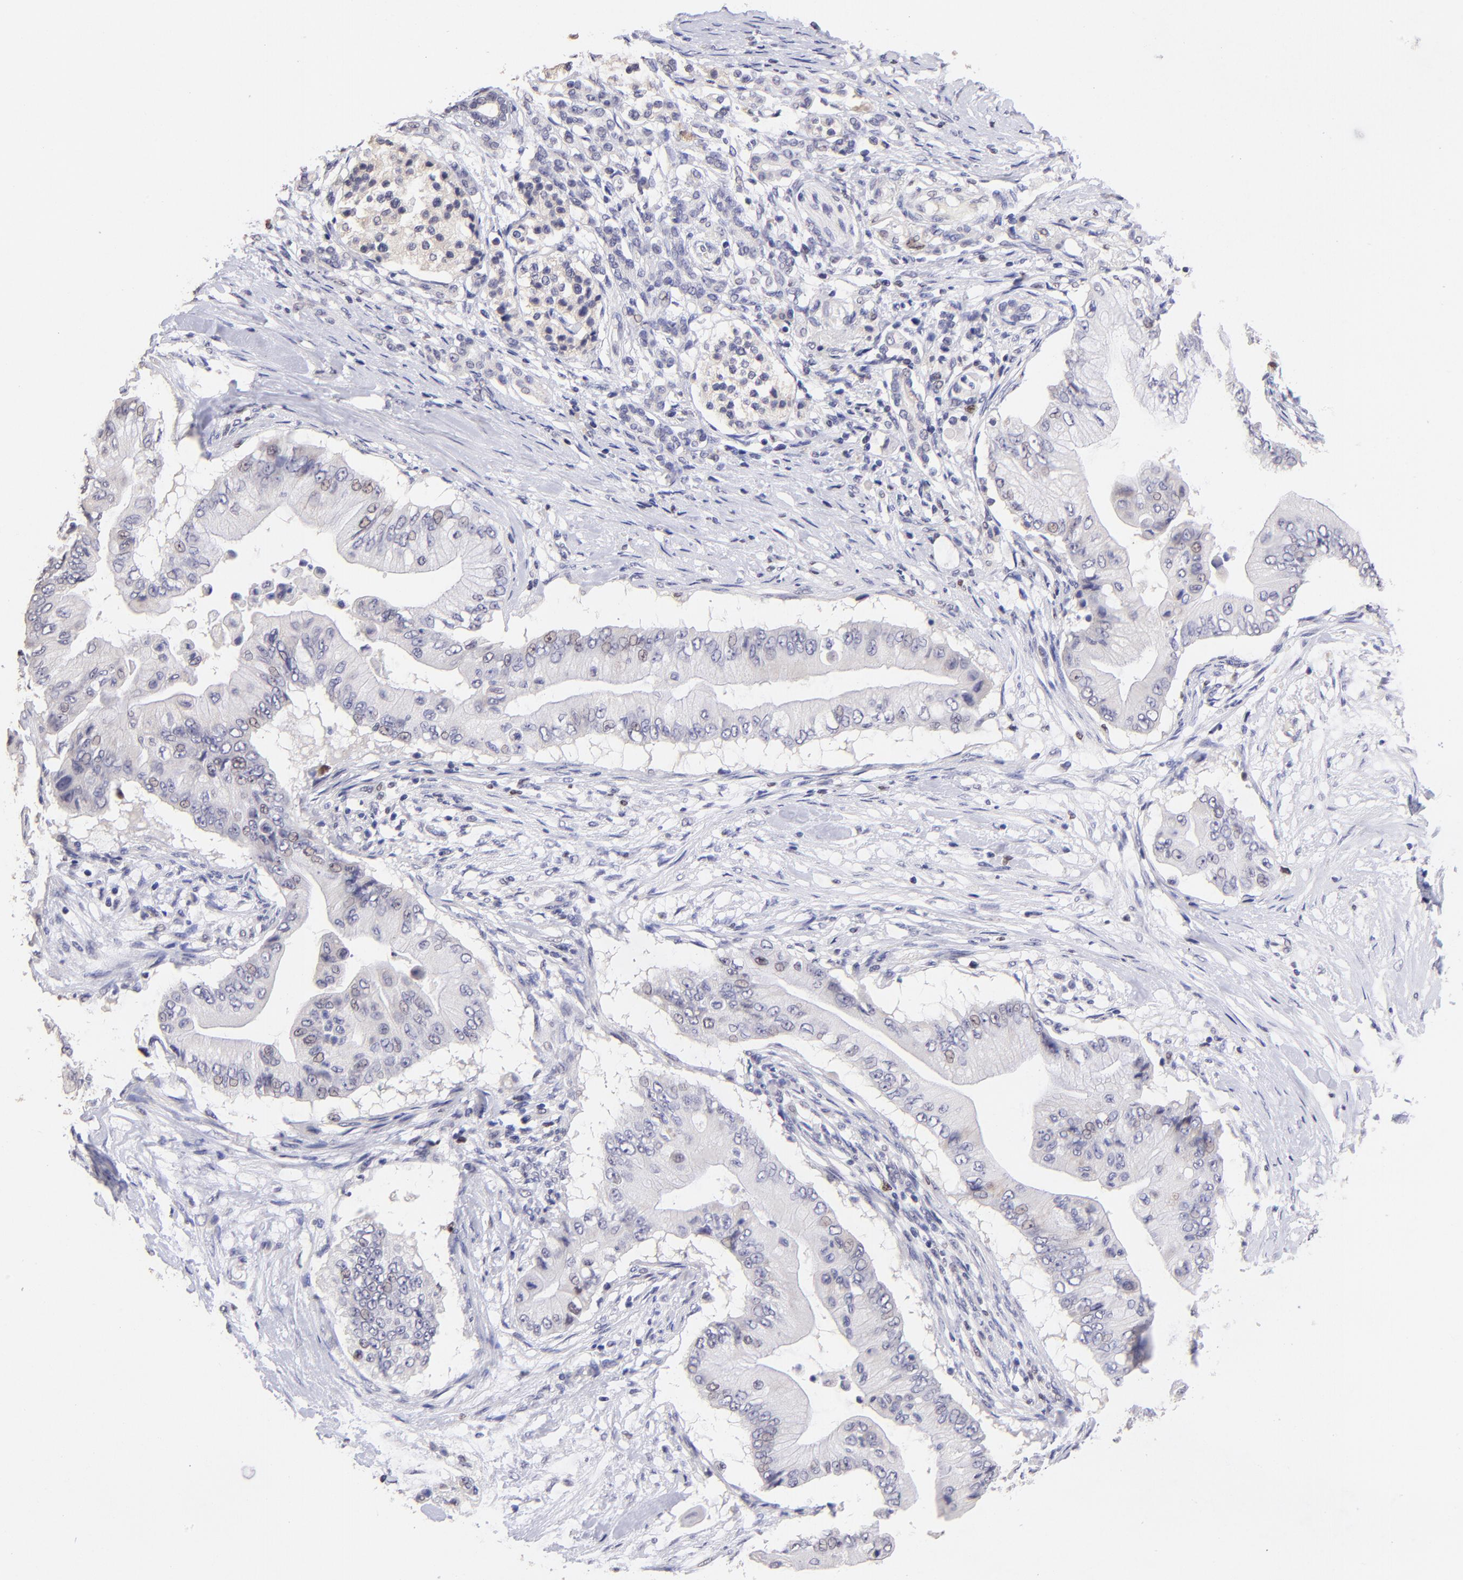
{"staining": {"intensity": "weak", "quantity": "<25%", "location": "nuclear"}, "tissue": "pancreatic cancer", "cell_type": "Tumor cells", "image_type": "cancer", "snomed": [{"axis": "morphology", "description": "Adenocarcinoma, NOS"}, {"axis": "topography", "description": "Pancreas"}], "caption": "Pancreatic cancer (adenocarcinoma) was stained to show a protein in brown. There is no significant positivity in tumor cells.", "gene": "DNMT1", "patient": {"sex": "male", "age": 62}}